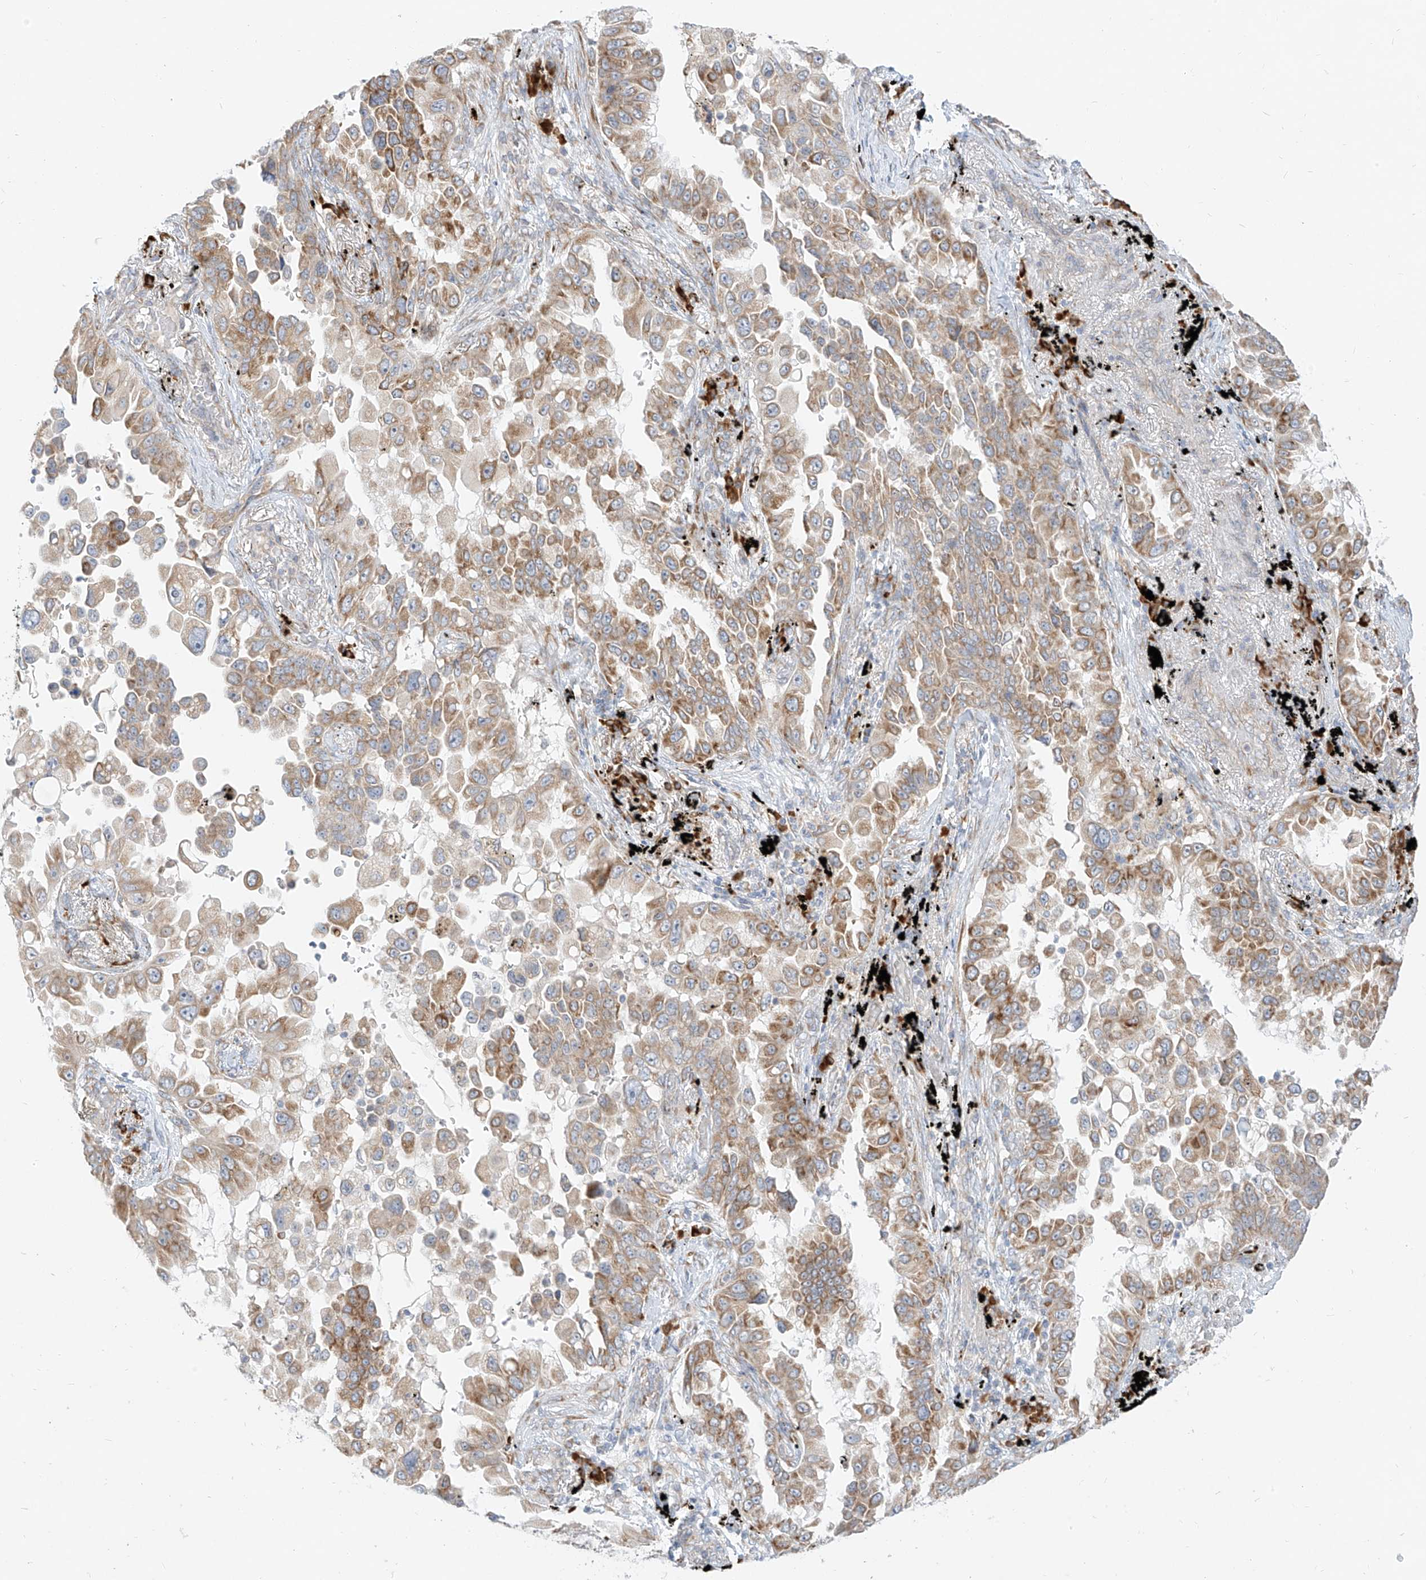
{"staining": {"intensity": "moderate", "quantity": ">75%", "location": "cytoplasmic/membranous"}, "tissue": "lung cancer", "cell_type": "Tumor cells", "image_type": "cancer", "snomed": [{"axis": "morphology", "description": "Adenocarcinoma, NOS"}, {"axis": "topography", "description": "Lung"}], "caption": "The immunohistochemical stain labels moderate cytoplasmic/membranous staining in tumor cells of lung cancer tissue. The staining was performed using DAB to visualize the protein expression in brown, while the nuclei were stained in blue with hematoxylin (Magnification: 20x).", "gene": "STT3A", "patient": {"sex": "female", "age": 67}}